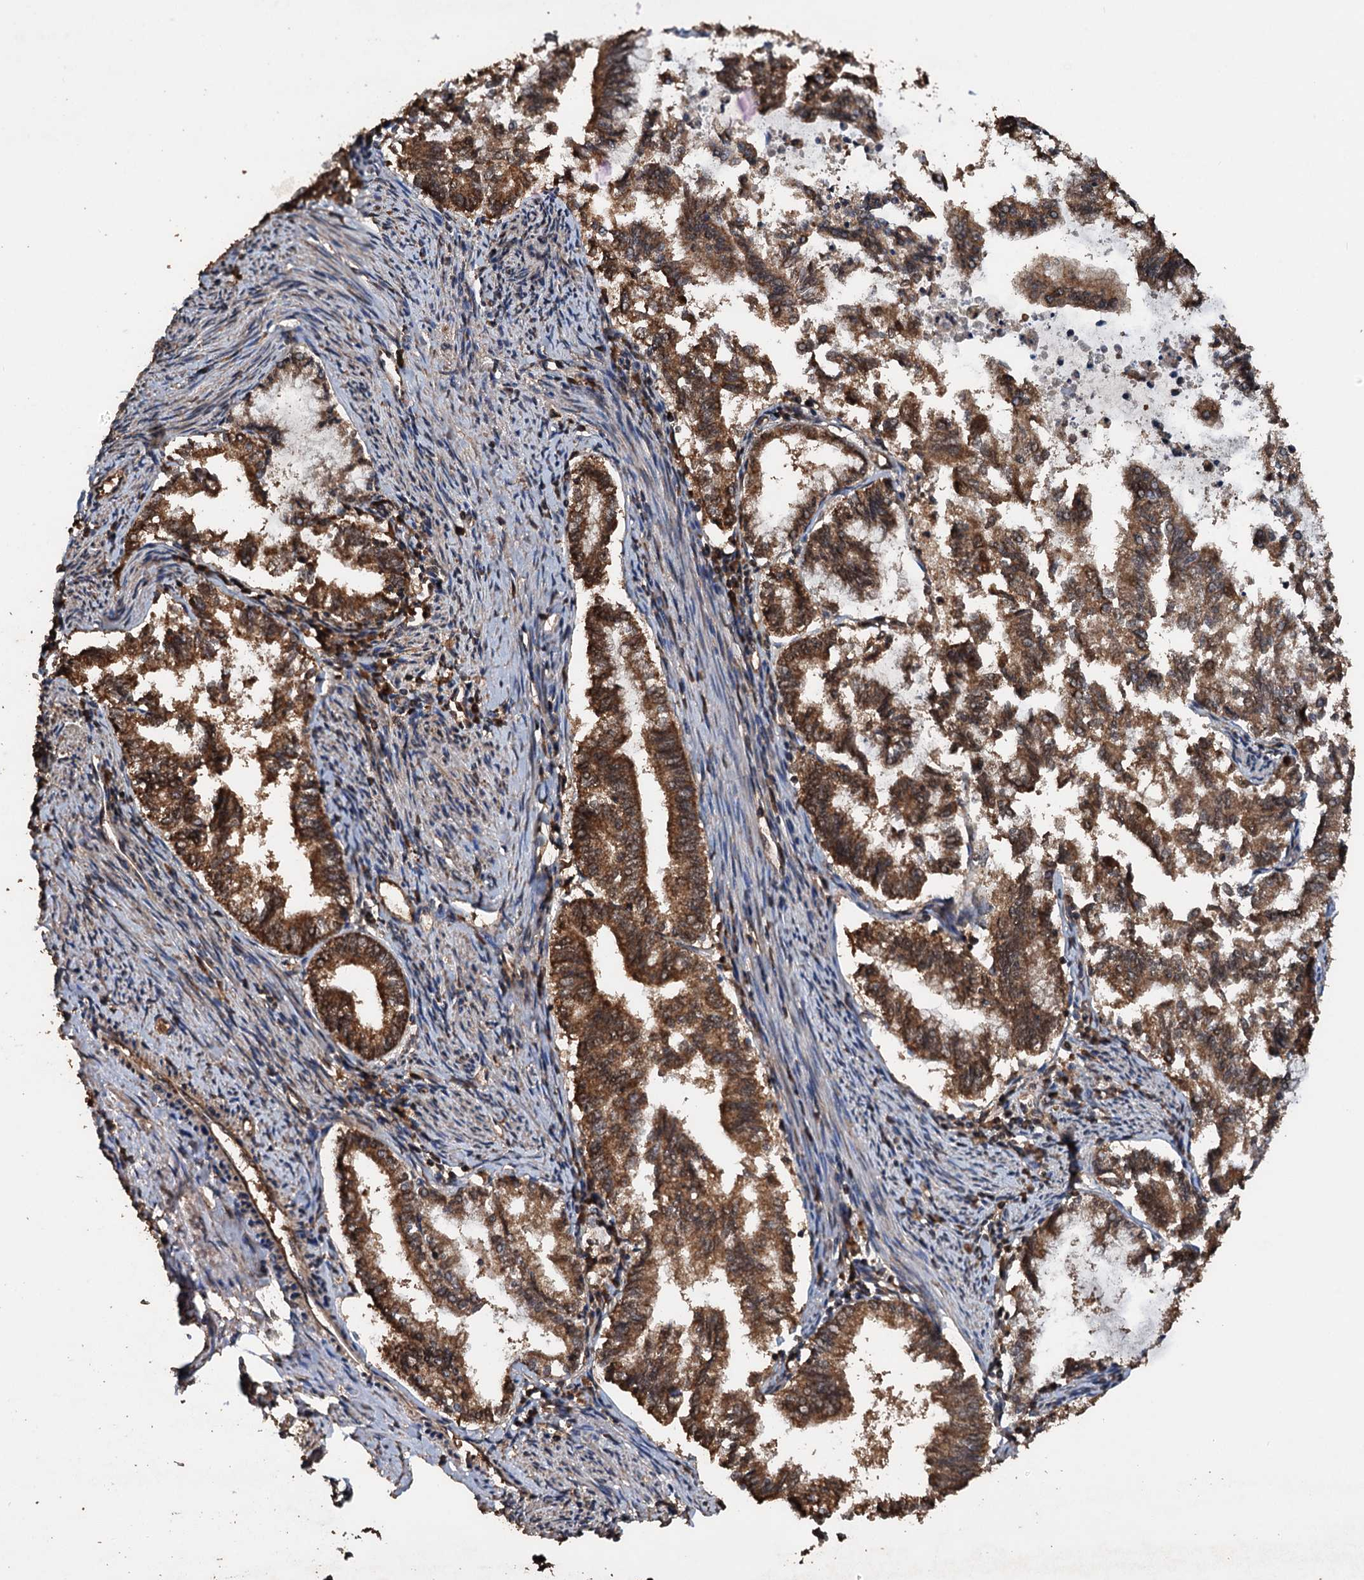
{"staining": {"intensity": "strong", "quantity": ">75%", "location": "cytoplasmic/membranous,nuclear"}, "tissue": "endometrial cancer", "cell_type": "Tumor cells", "image_type": "cancer", "snomed": [{"axis": "morphology", "description": "Adenocarcinoma, NOS"}, {"axis": "topography", "description": "Endometrium"}], "caption": "This micrograph shows endometrial cancer (adenocarcinoma) stained with immunohistochemistry to label a protein in brown. The cytoplasmic/membranous and nuclear of tumor cells show strong positivity for the protein. Nuclei are counter-stained blue.", "gene": "PSMD9", "patient": {"sex": "female", "age": 79}}